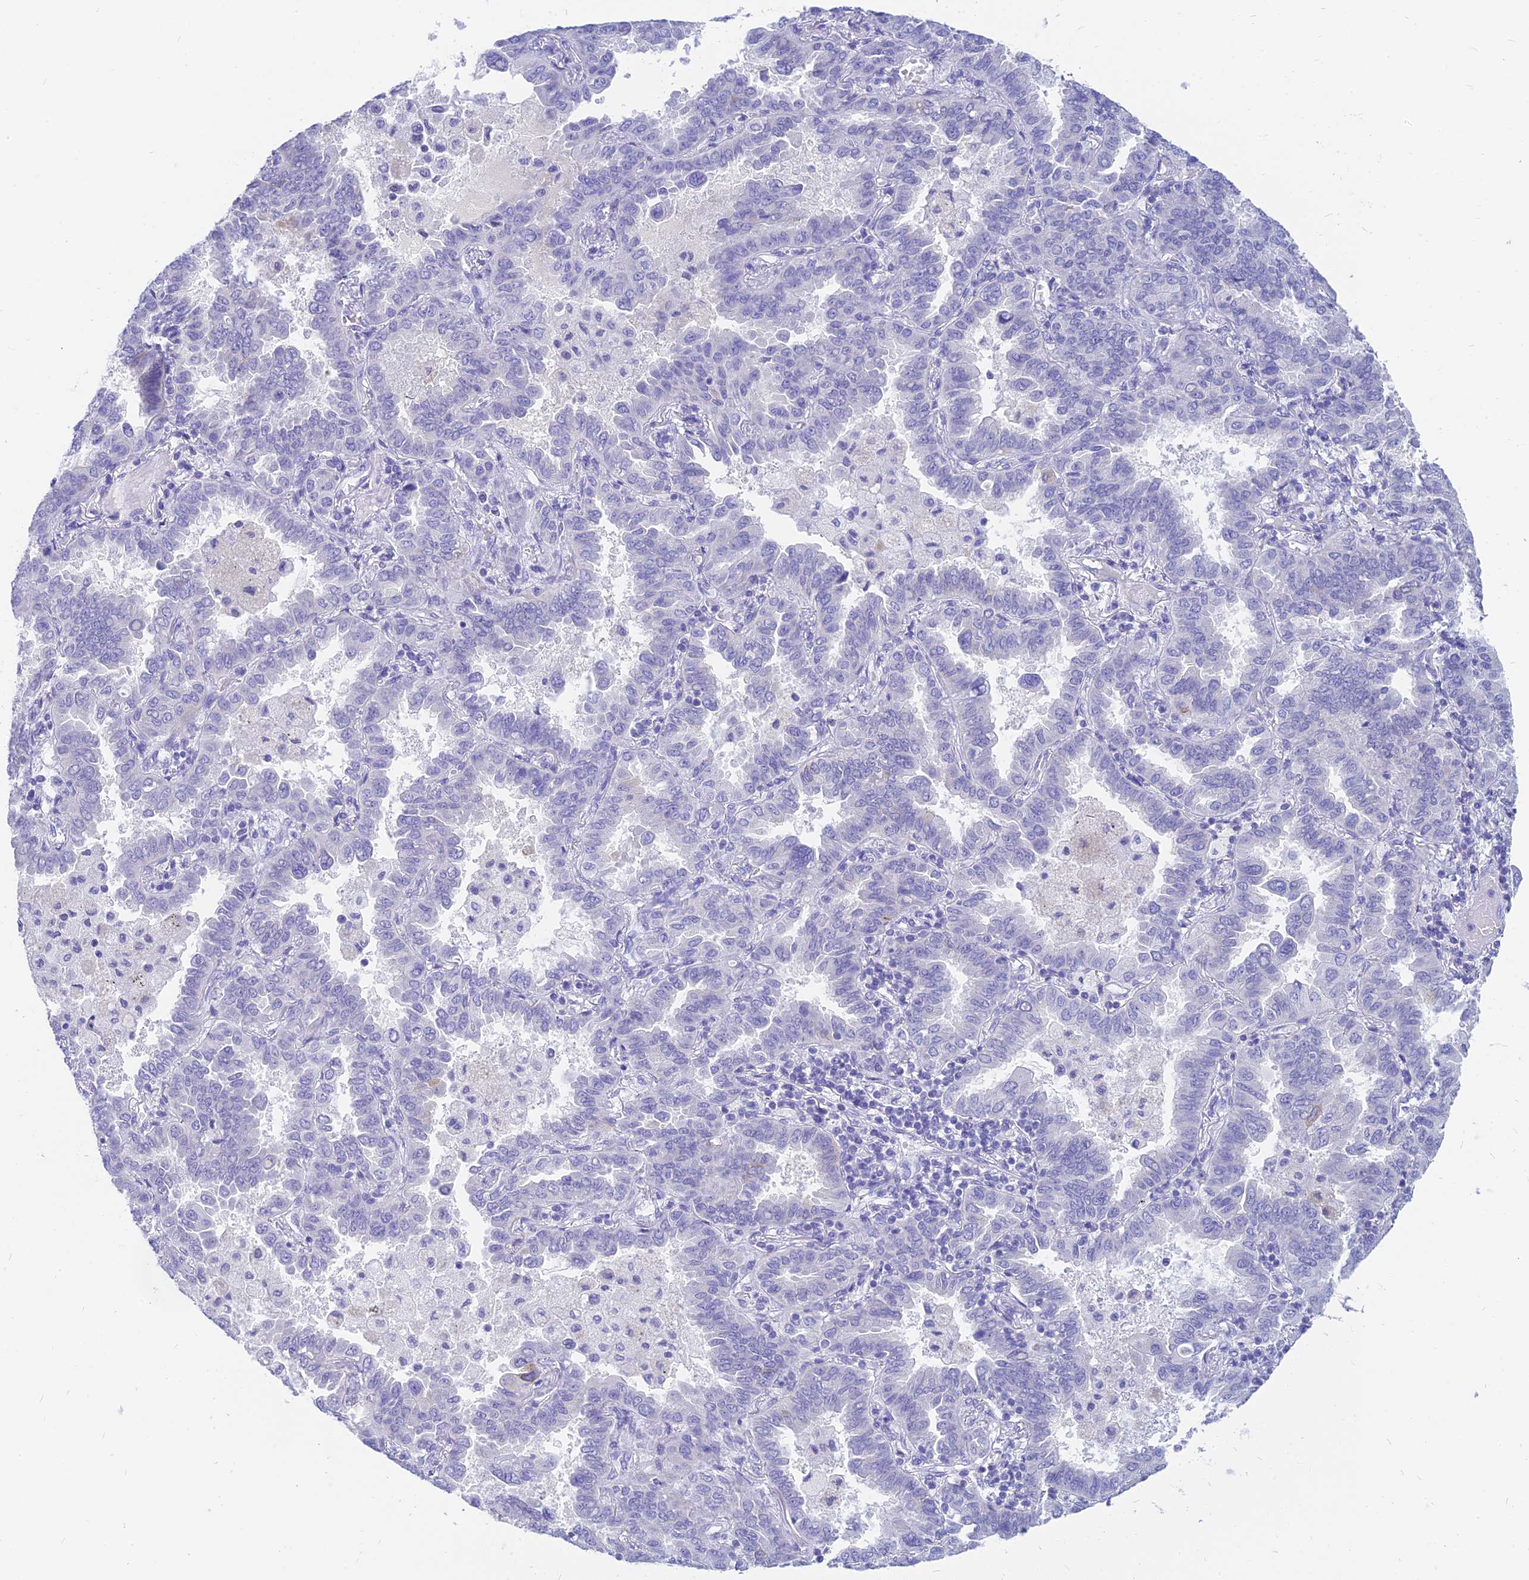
{"staining": {"intensity": "negative", "quantity": "none", "location": "none"}, "tissue": "lung cancer", "cell_type": "Tumor cells", "image_type": "cancer", "snomed": [{"axis": "morphology", "description": "Adenocarcinoma, NOS"}, {"axis": "topography", "description": "Lung"}], "caption": "Image shows no protein positivity in tumor cells of lung cancer (adenocarcinoma) tissue.", "gene": "SLC36A2", "patient": {"sex": "male", "age": 64}}